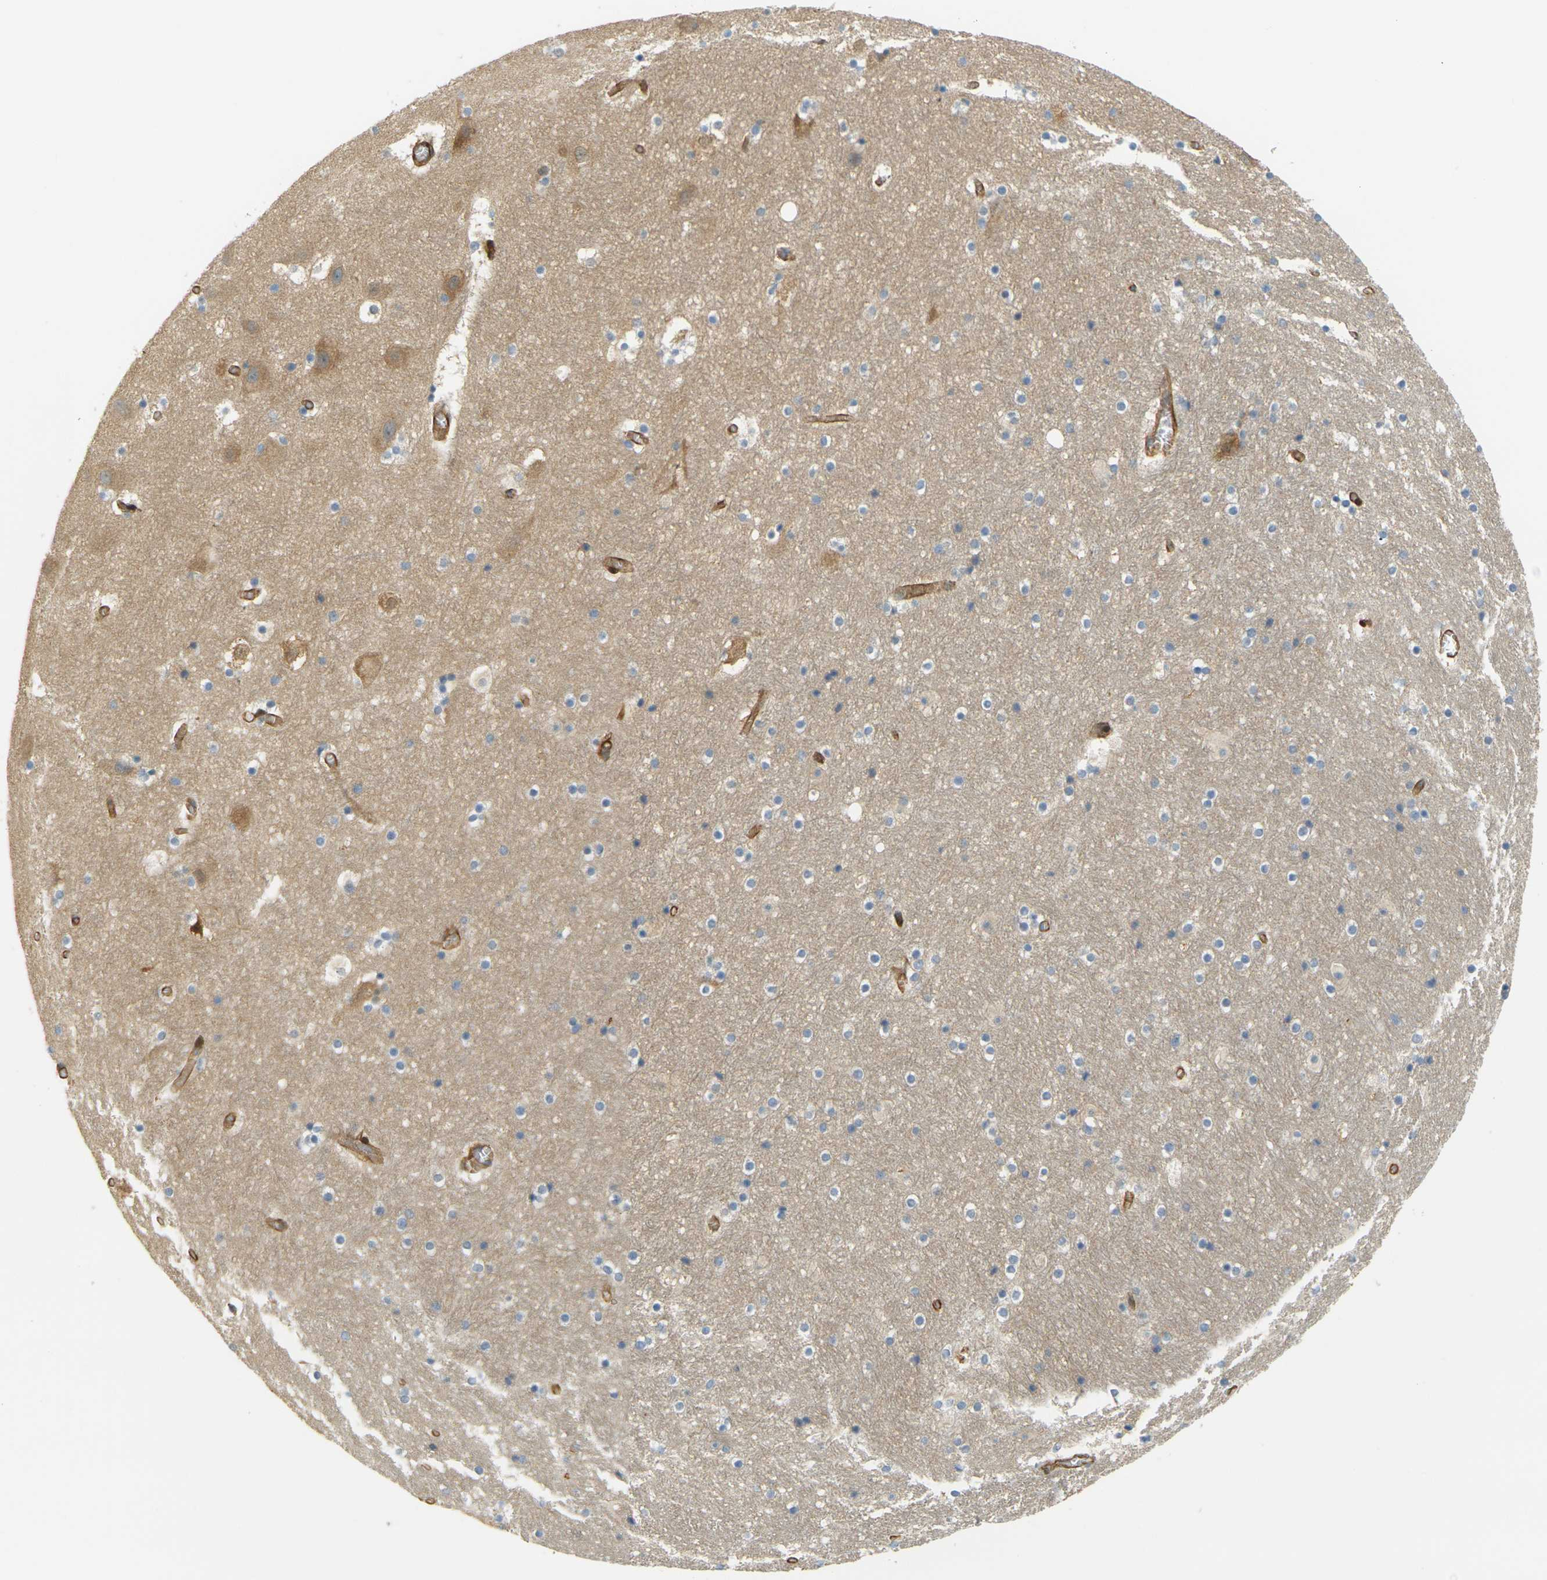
{"staining": {"intensity": "negative", "quantity": "none", "location": "none"}, "tissue": "hippocampus", "cell_type": "Glial cells", "image_type": "normal", "snomed": [{"axis": "morphology", "description": "Normal tissue, NOS"}, {"axis": "topography", "description": "Hippocampus"}], "caption": "DAB (3,3'-diaminobenzidine) immunohistochemical staining of unremarkable human hippocampus reveals no significant expression in glial cells.", "gene": "CYTH3", "patient": {"sex": "male", "age": 45}}